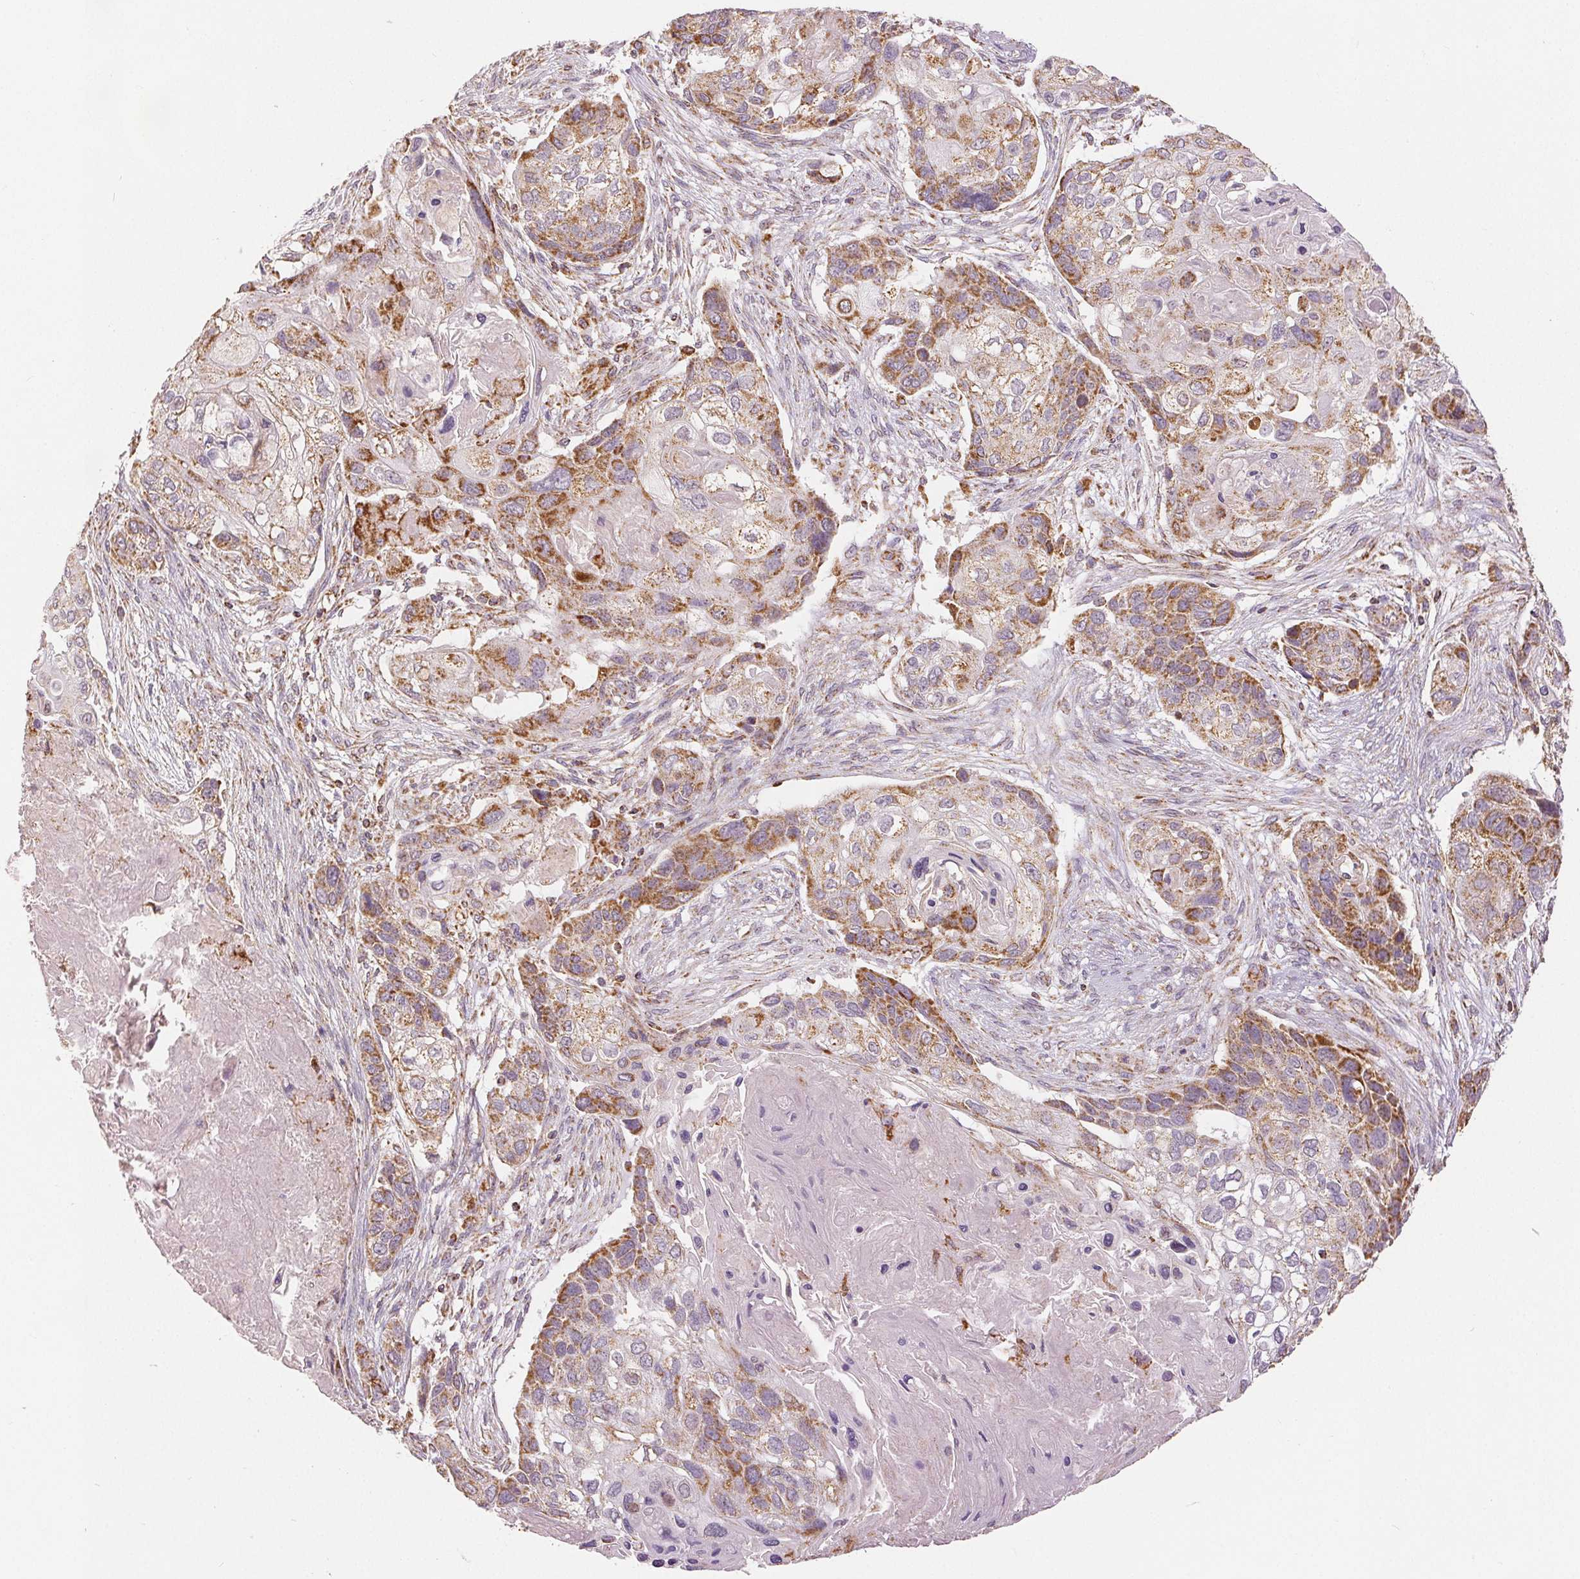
{"staining": {"intensity": "strong", "quantity": "25%-75%", "location": "cytoplasmic/membranous"}, "tissue": "lung cancer", "cell_type": "Tumor cells", "image_type": "cancer", "snomed": [{"axis": "morphology", "description": "Squamous cell carcinoma, NOS"}, {"axis": "topography", "description": "Lung"}], "caption": "This image exhibits immunohistochemistry (IHC) staining of human lung squamous cell carcinoma, with high strong cytoplasmic/membranous staining in approximately 25%-75% of tumor cells.", "gene": "SDHB", "patient": {"sex": "male", "age": 69}}